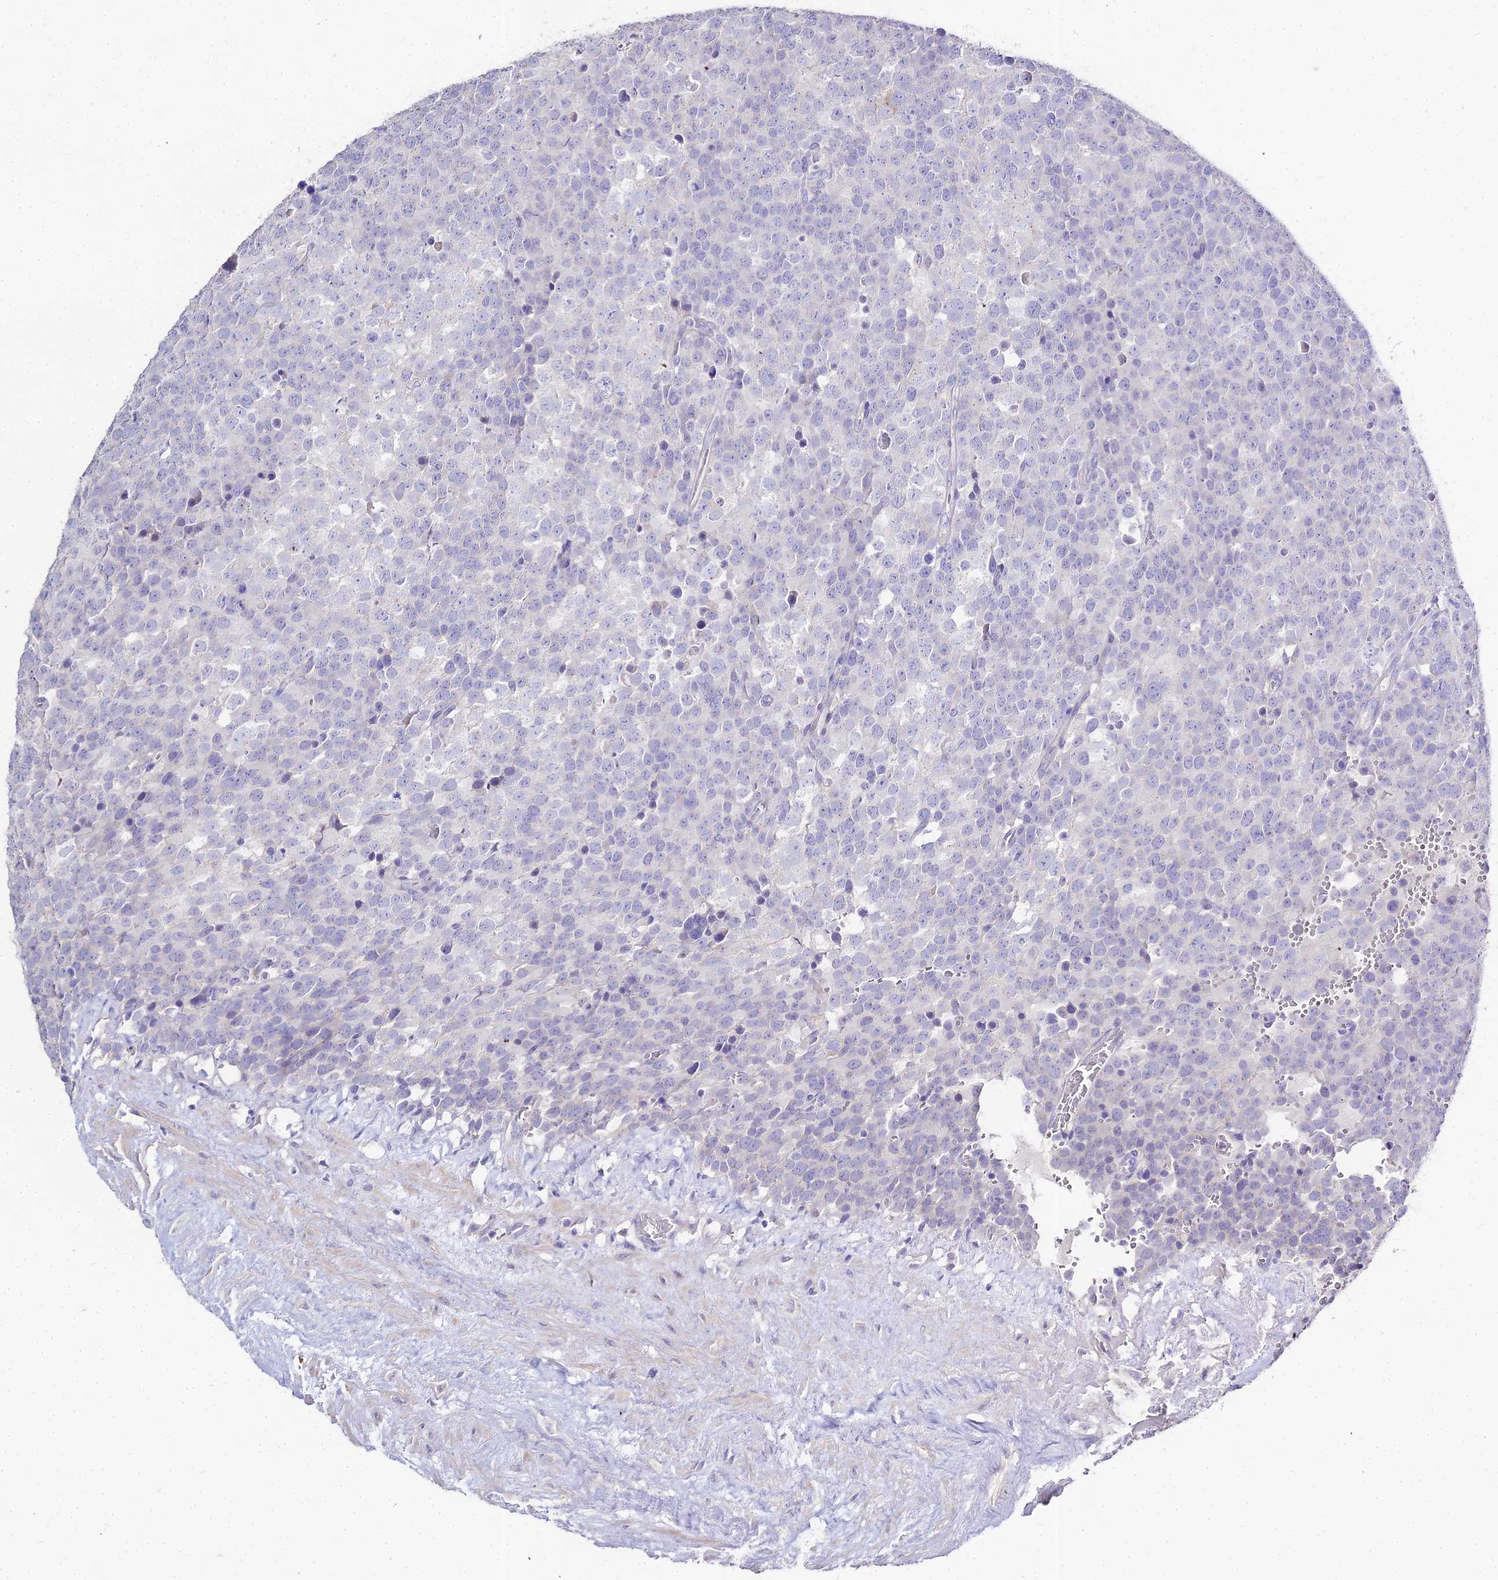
{"staining": {"intensity": "negative", "quantity": "none", "location": "none"}, "tissue": "testis cancer", "cell_type": "Tumor cells", "image_type": "cancer", "snomed": [{"axis": "morphology", "description": "Seminoma, NOS"}, {"axis": "topography", "description": "Testis"}], "caption": "DAB (3,3'-diaminobenzidine) immunohistochemical staining of testis seminoma demonstrates no significant positivity in tumor cells.", "gene": "GLYAT", "patient": {"sex": "male", "age": 71}}